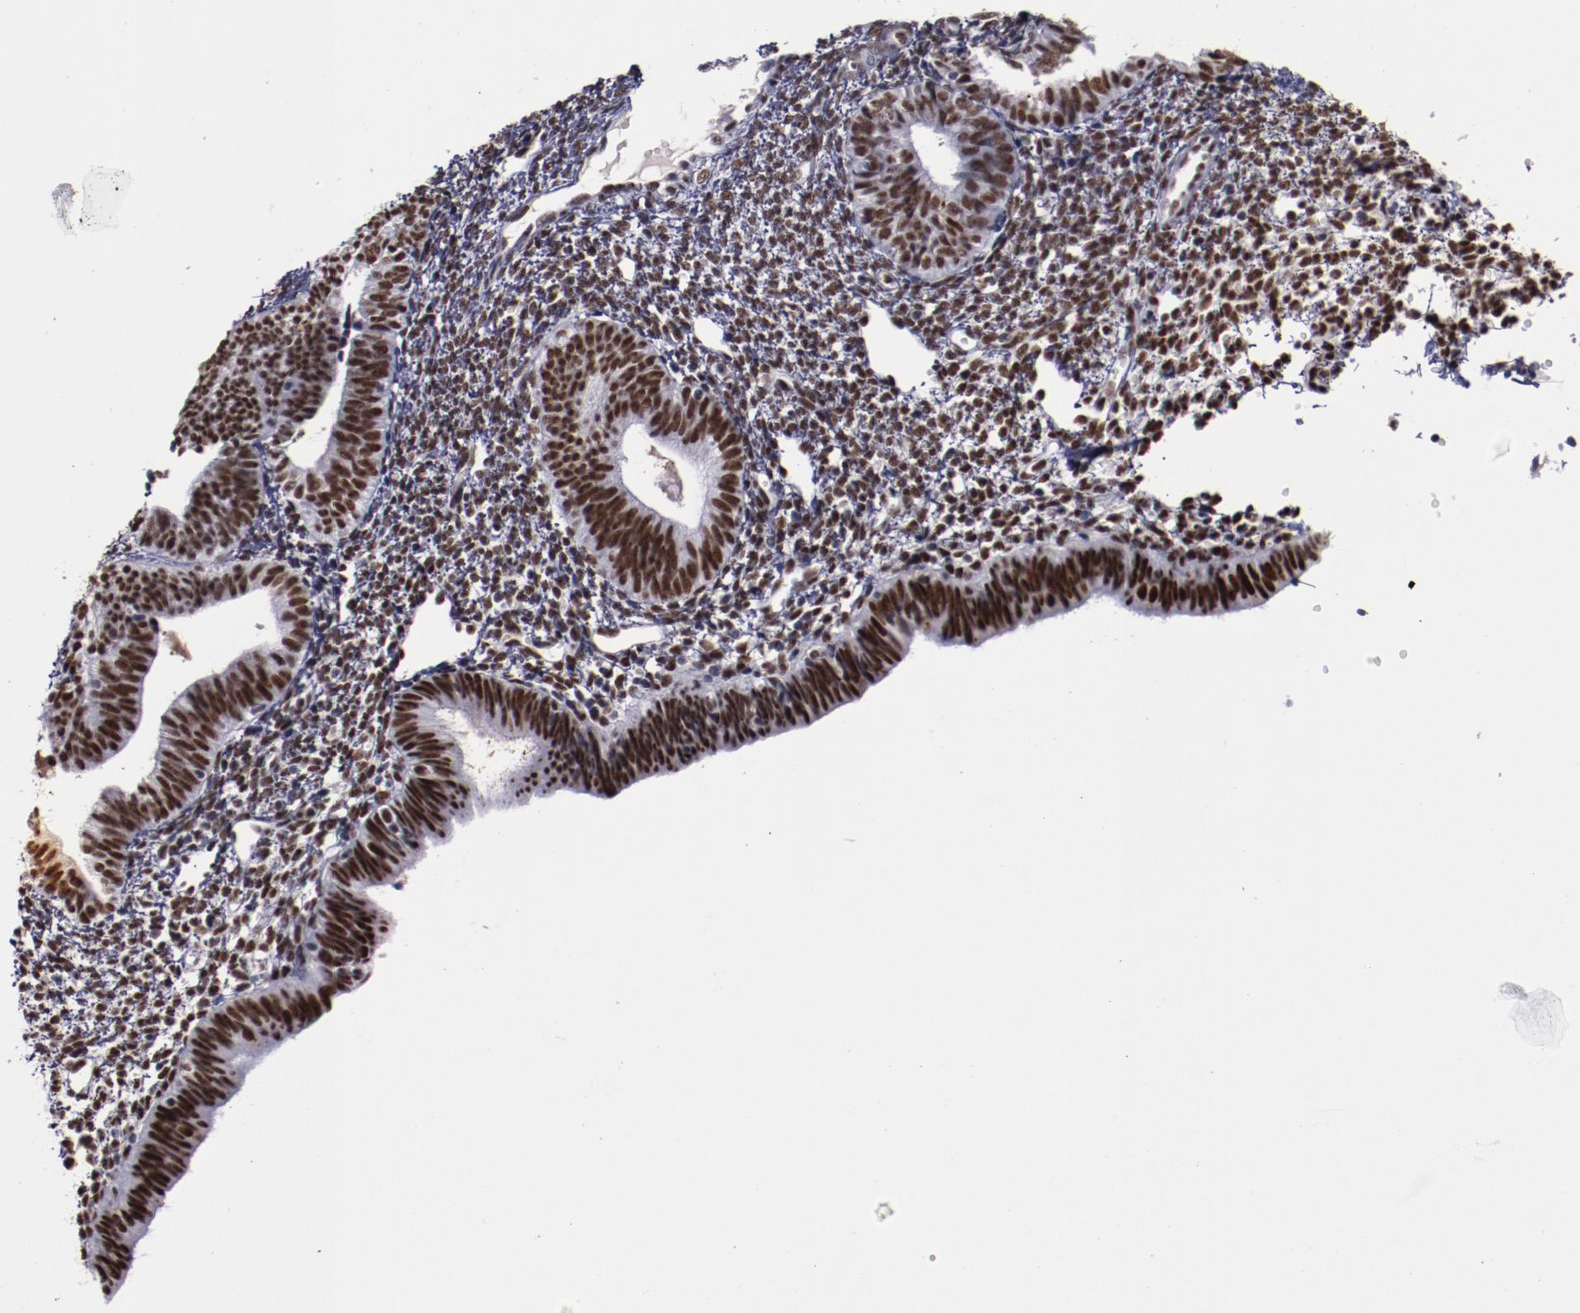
{"staining": {"intensity": "moderate", "quantity": ">75%", "location": "nuclear"}, "tissue": "endometrium", "cell_type": "Cells in endometrial stroma", "image_type": "normal", "snomed": [{"axis": "morphology", "description": "Normal tissue, NOS"}, {"axis": "topography", "description": "Endometrium"}], "caption": "DAB (3,3'-diaminobenzidine) immunohistochemical staining of normal endometrium reveals moderate nuclear protein positivity in about >75% of cells in endometrial stroma. (Brightfield microscopy of DAB IHC at high magnification).", "gene": "PPP4R3A", "patient": {"sex": "female", "age": 61}}